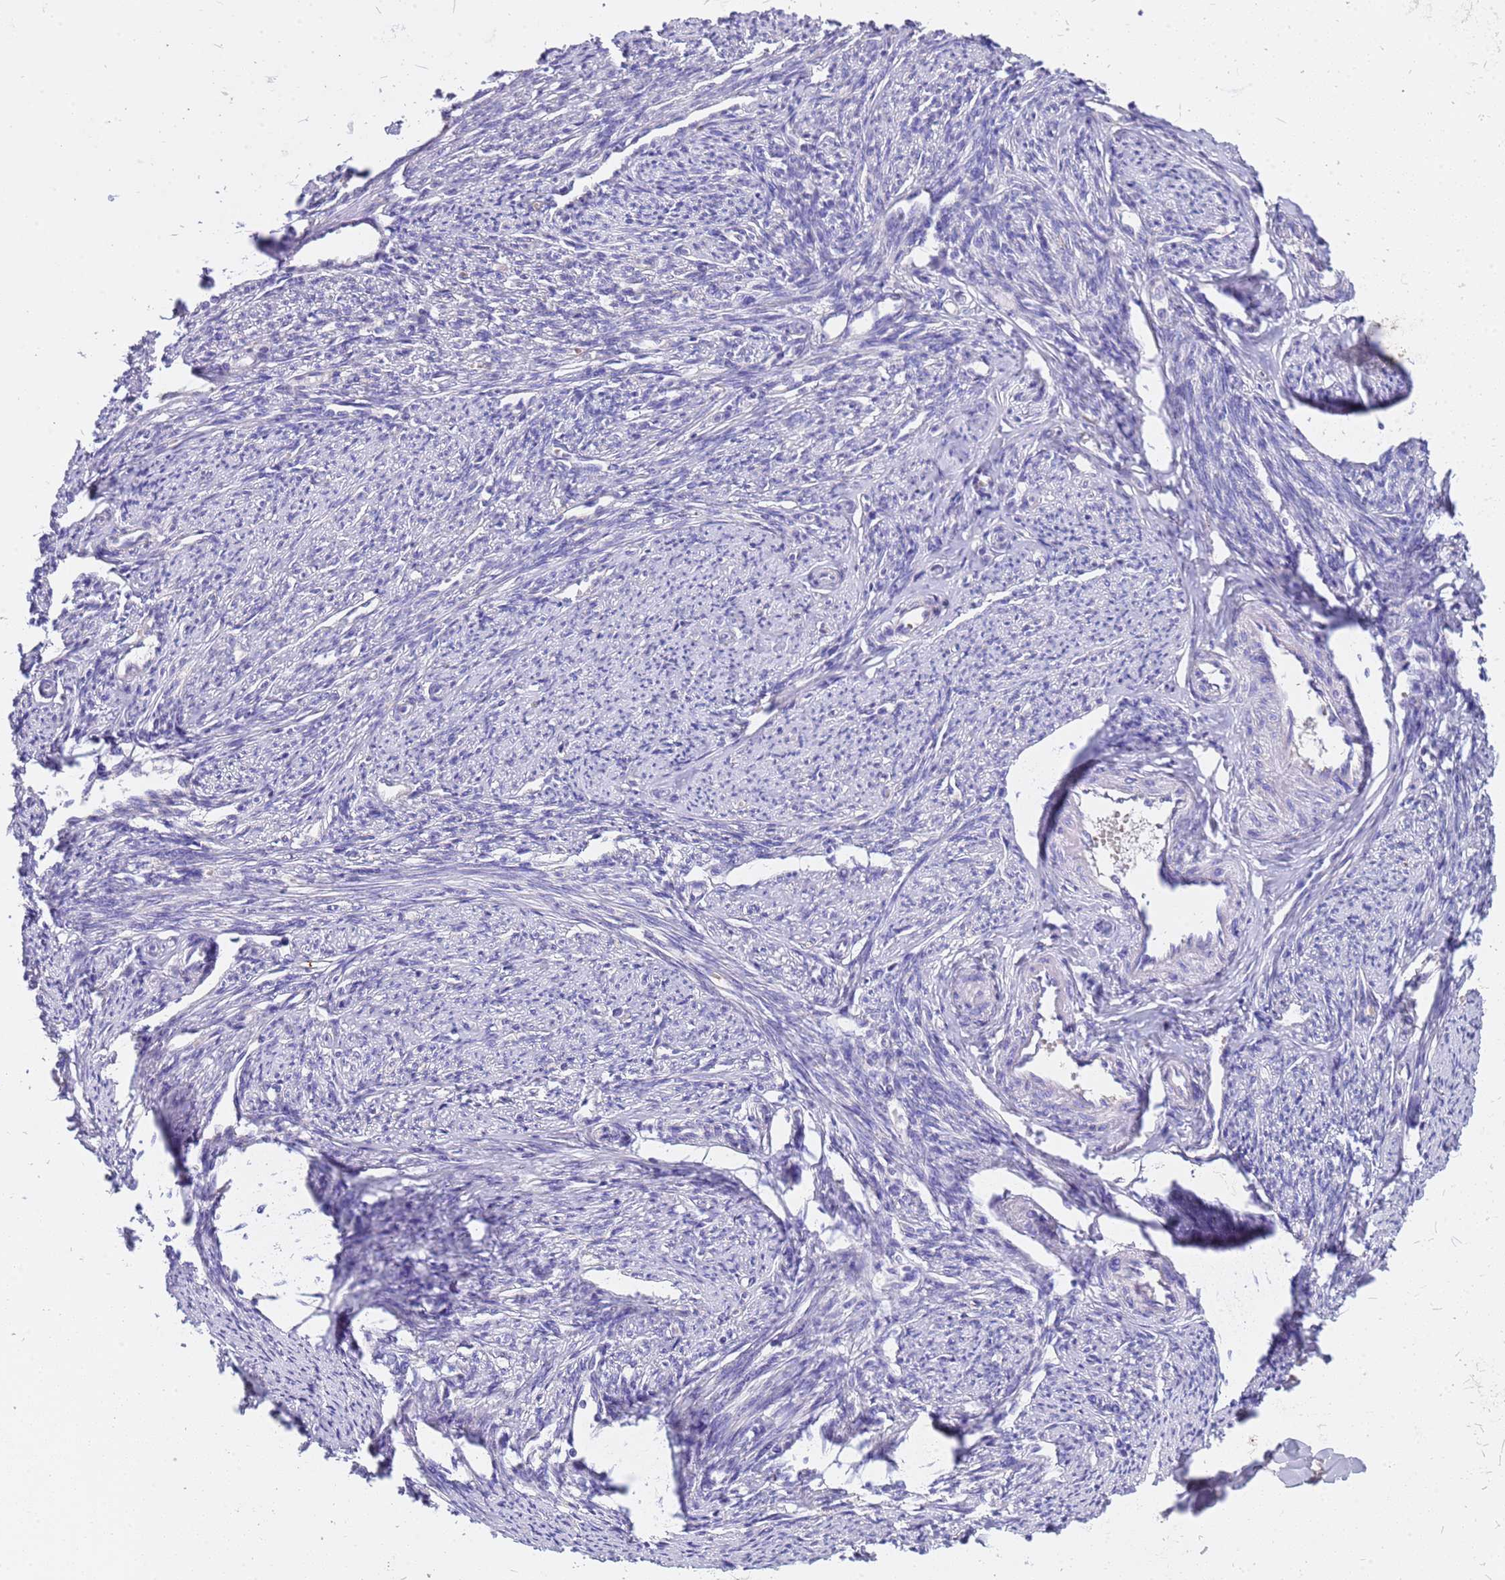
{"staining": {"intensity": "negative", "quantity": "none", "location": "none"}, "tissue": "smooth muscle", "cell_type": "Smooth muscle cells", "image_type": "normal", "snomed": [{"axis": "morphology", "description": "Normal tissue, NOS"}, {"axis": "topography", "description": "Smooth muscle"}, {"axis": "topography", "description": "Uterus"}], "caption": "Immunohistochemistry (IHC) histopathology image of benign smooth muscle: smooth muscle stained with DAB (3,3'-diaminobenzidine) demonstrates no significant protein staining in smooth muscle cells. (DAB (3,3'-diaminobenzidine) immunohistochemistry visualized using brightfield microscopy, high magnification).", "gene": "SLC24A3", "patient": {"sex": "female", "age": 59}}